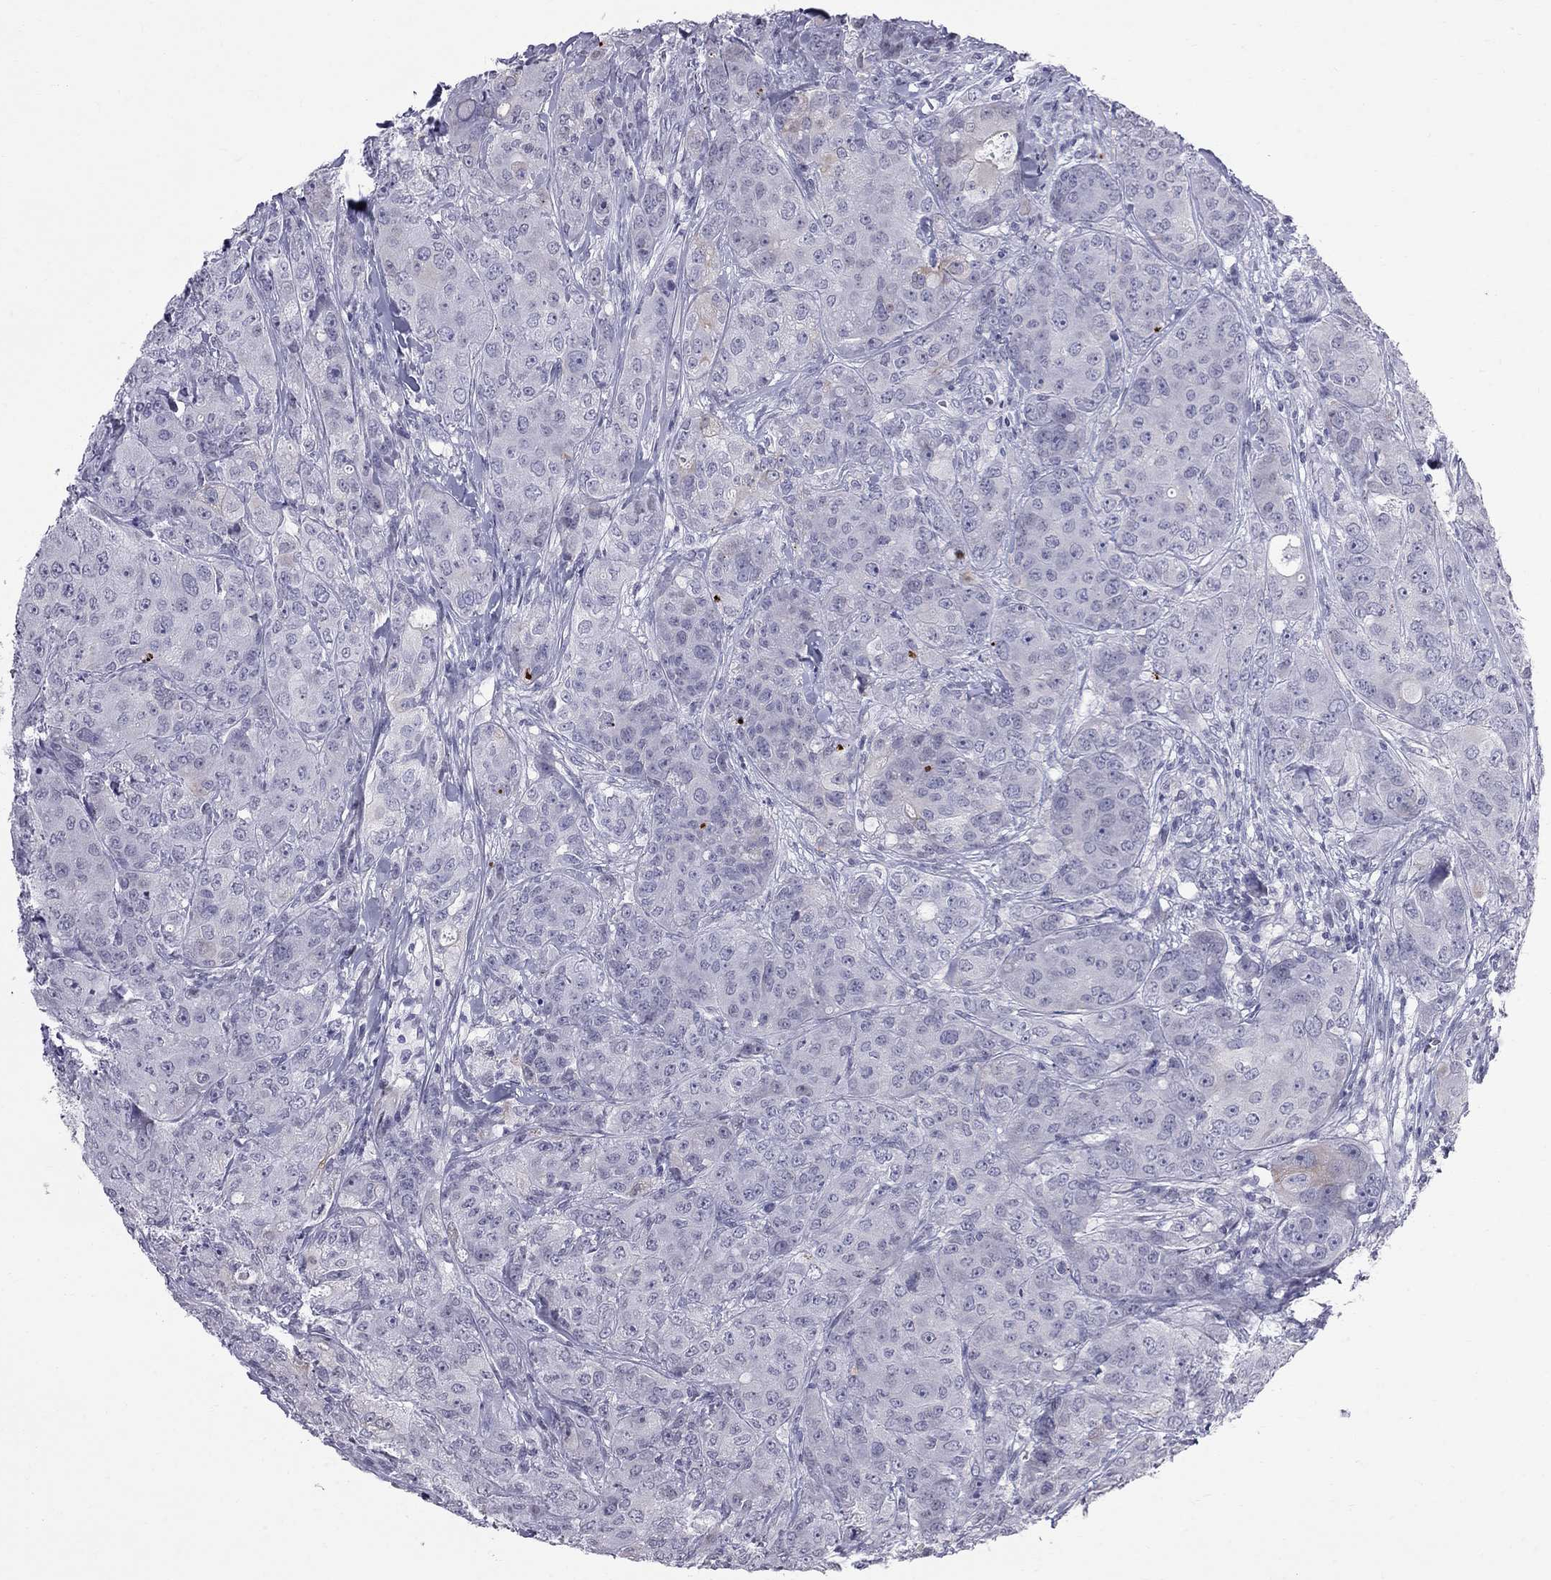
{"staining": {"intensity": "weak", "quantity": "<25%", "location": "cytoplasmic/membranous"}, "tissue": "breast cancer", "cell_type": "Tumor cells", "image_type": "cancer", "snomed": [{"axis": "morphology", "description": "Duct carcinoma"}, {"axis": "topography", "description": "Breast"}], "caption": "Protein analysis of intraductal carcinoma (breast) displays no significant expression in tumor cells. (DAB (3,3'-diaminobenzidine) IHC visualized using brightfield microscopy, high magnification).", "gene": "MUC15", "patient": {"sex": "female", "age": 43}}